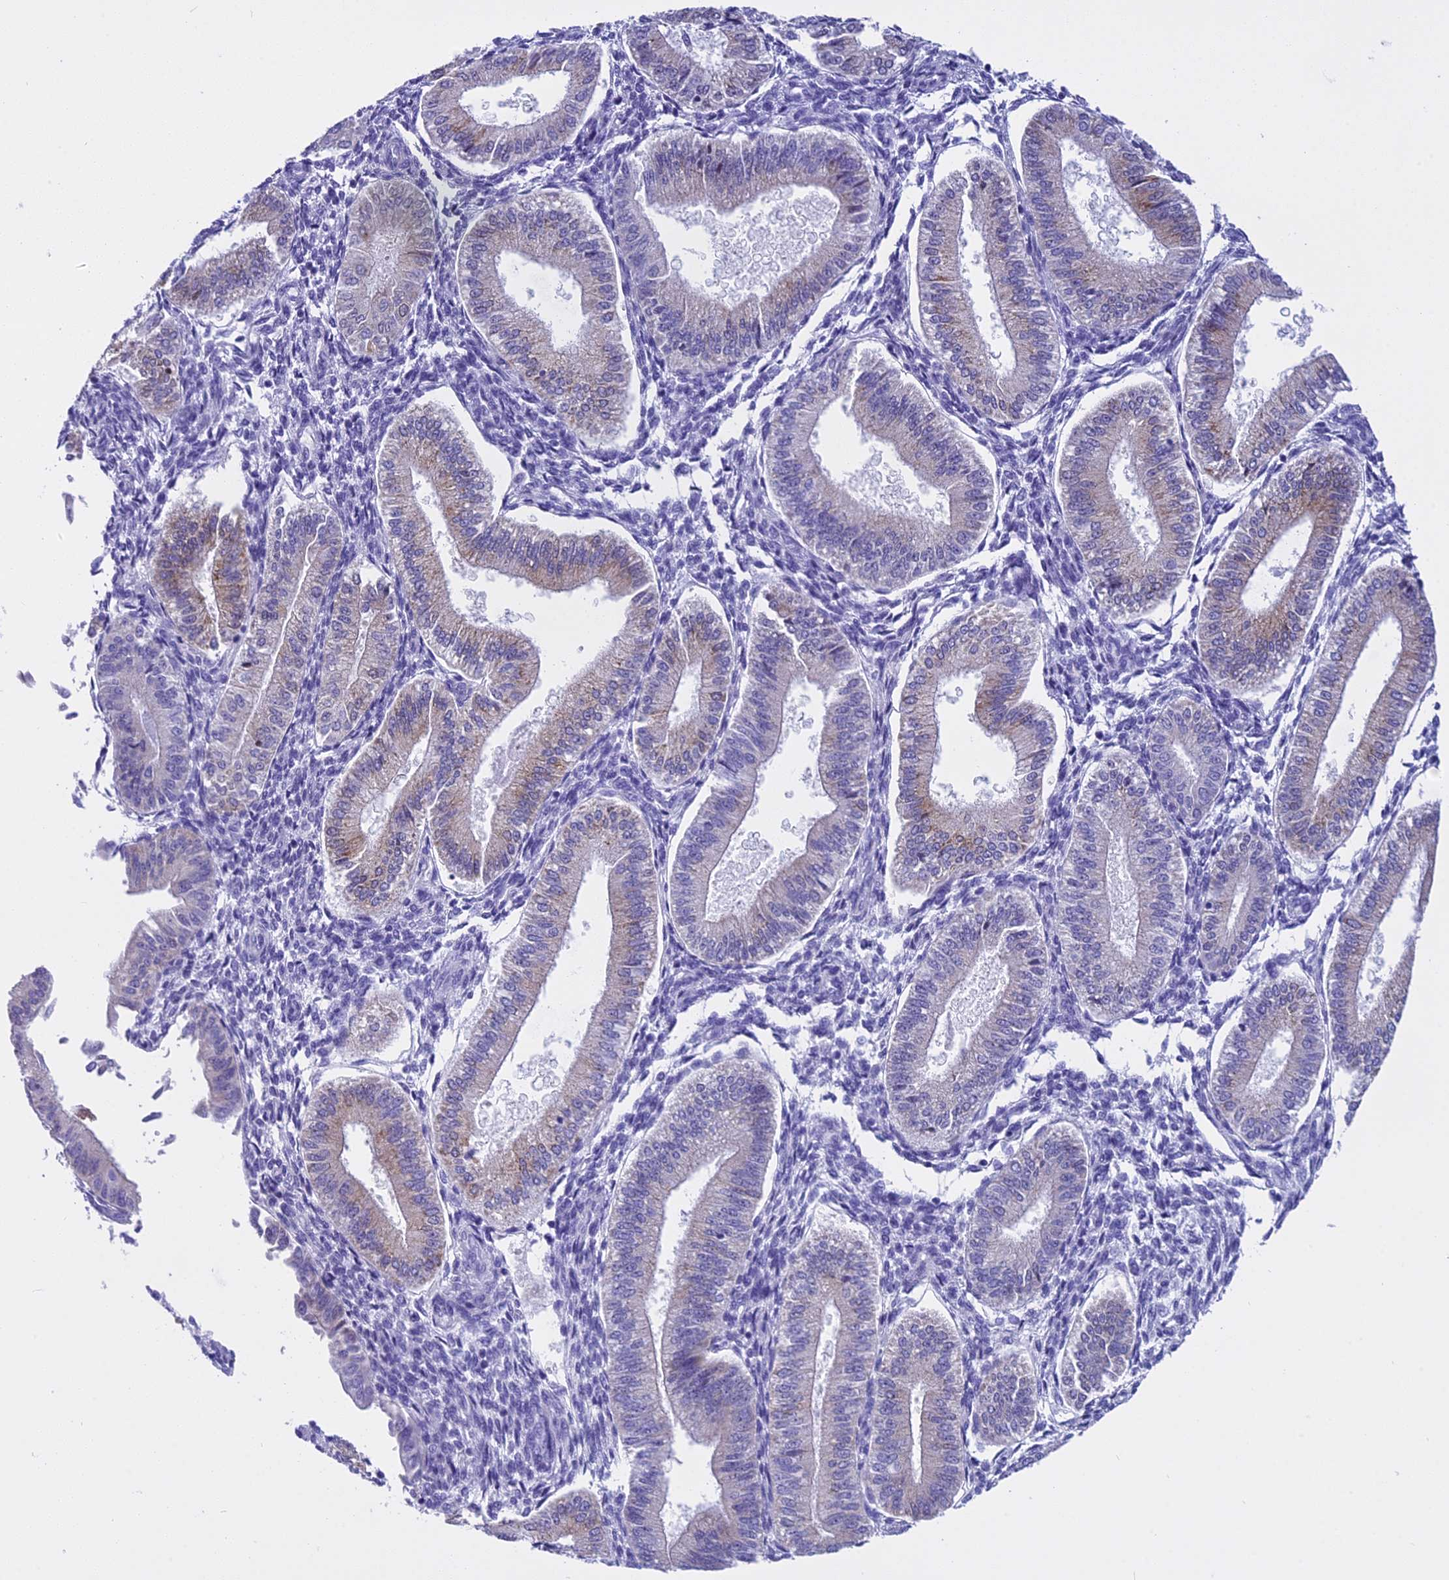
{"staining": {"intensity": "negative", "quantity": "none", "location": "none"}, "tissue": "endometrium", "cell_type": "Cells in endometrial stroma", "image_type": "normal", "snomed": [{"axis": "morphology", "description": "Normal tissue, NOS"}, {"axis": "topography", "description": "Endometrium"}], "caption": "Protein analysis of benign endometrium exhibits no significant staining in cells in endometrial stroma. (DAB immunohistochemistry (IHC) visualized using brightfield microscopy, high magnification).", "gene": "KCTD14", "patient": {"sex": "female", "age": 39}}